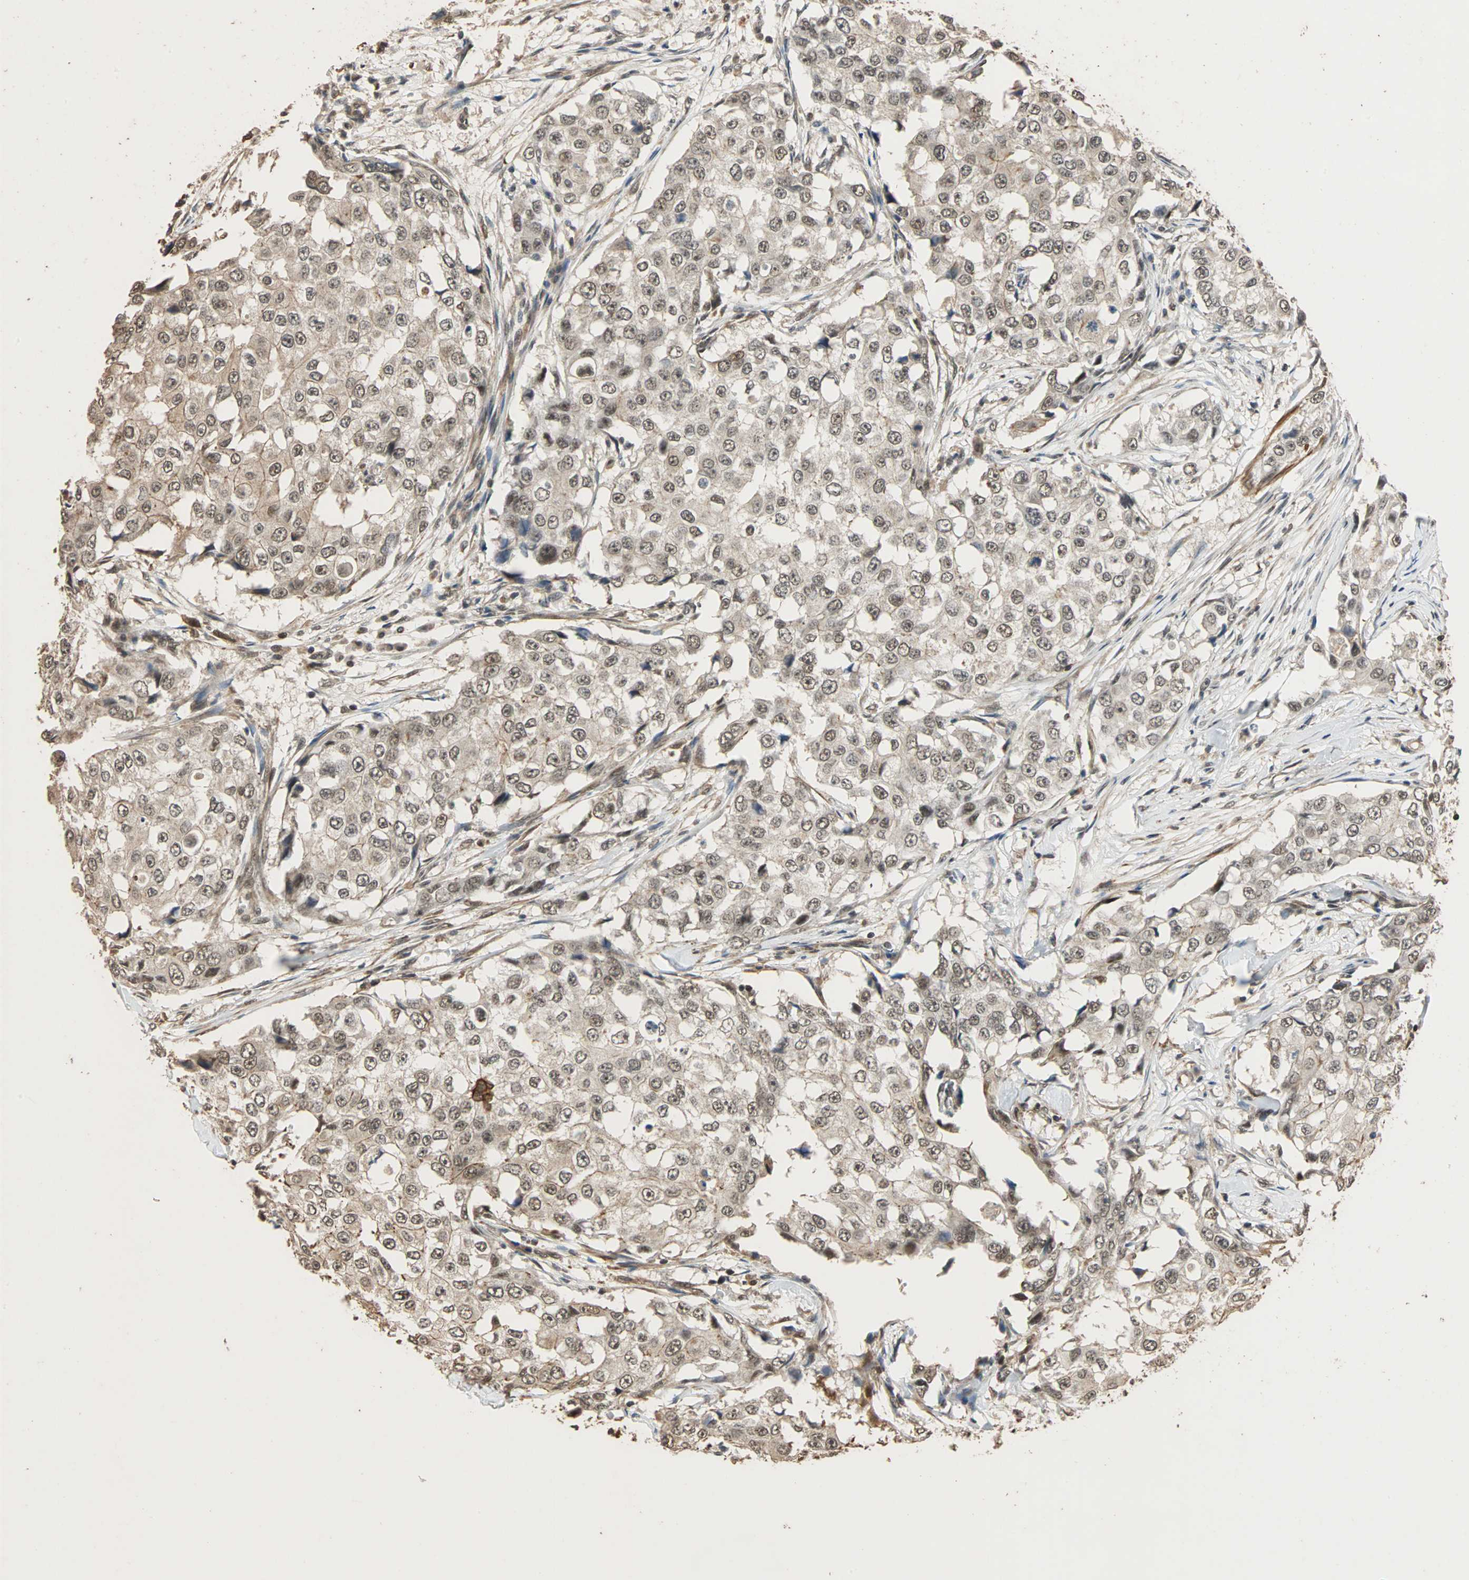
{"staining": {"intensity": "moderate", "quantity": ">75%", "location": "cytoplasmic/membranous,nuclear"}, "tissue": "breast cancer", "cell_type": "Tumor cells", "image_type": "cancer", "snomed": [{"axis": "morphology", "description": "Duct carcinoma"}, {"axis": "topography", "description": "Breast"}], "caption": "Immunohistochemical staining of breast intraductal carcinoma demonstrates medium levels of moderate cytoplasmic/membranous and nuclear staining in about >75% of tumor cells.", "gene": "CDC5L", "patient": {"sex": "female", "age": 27}}